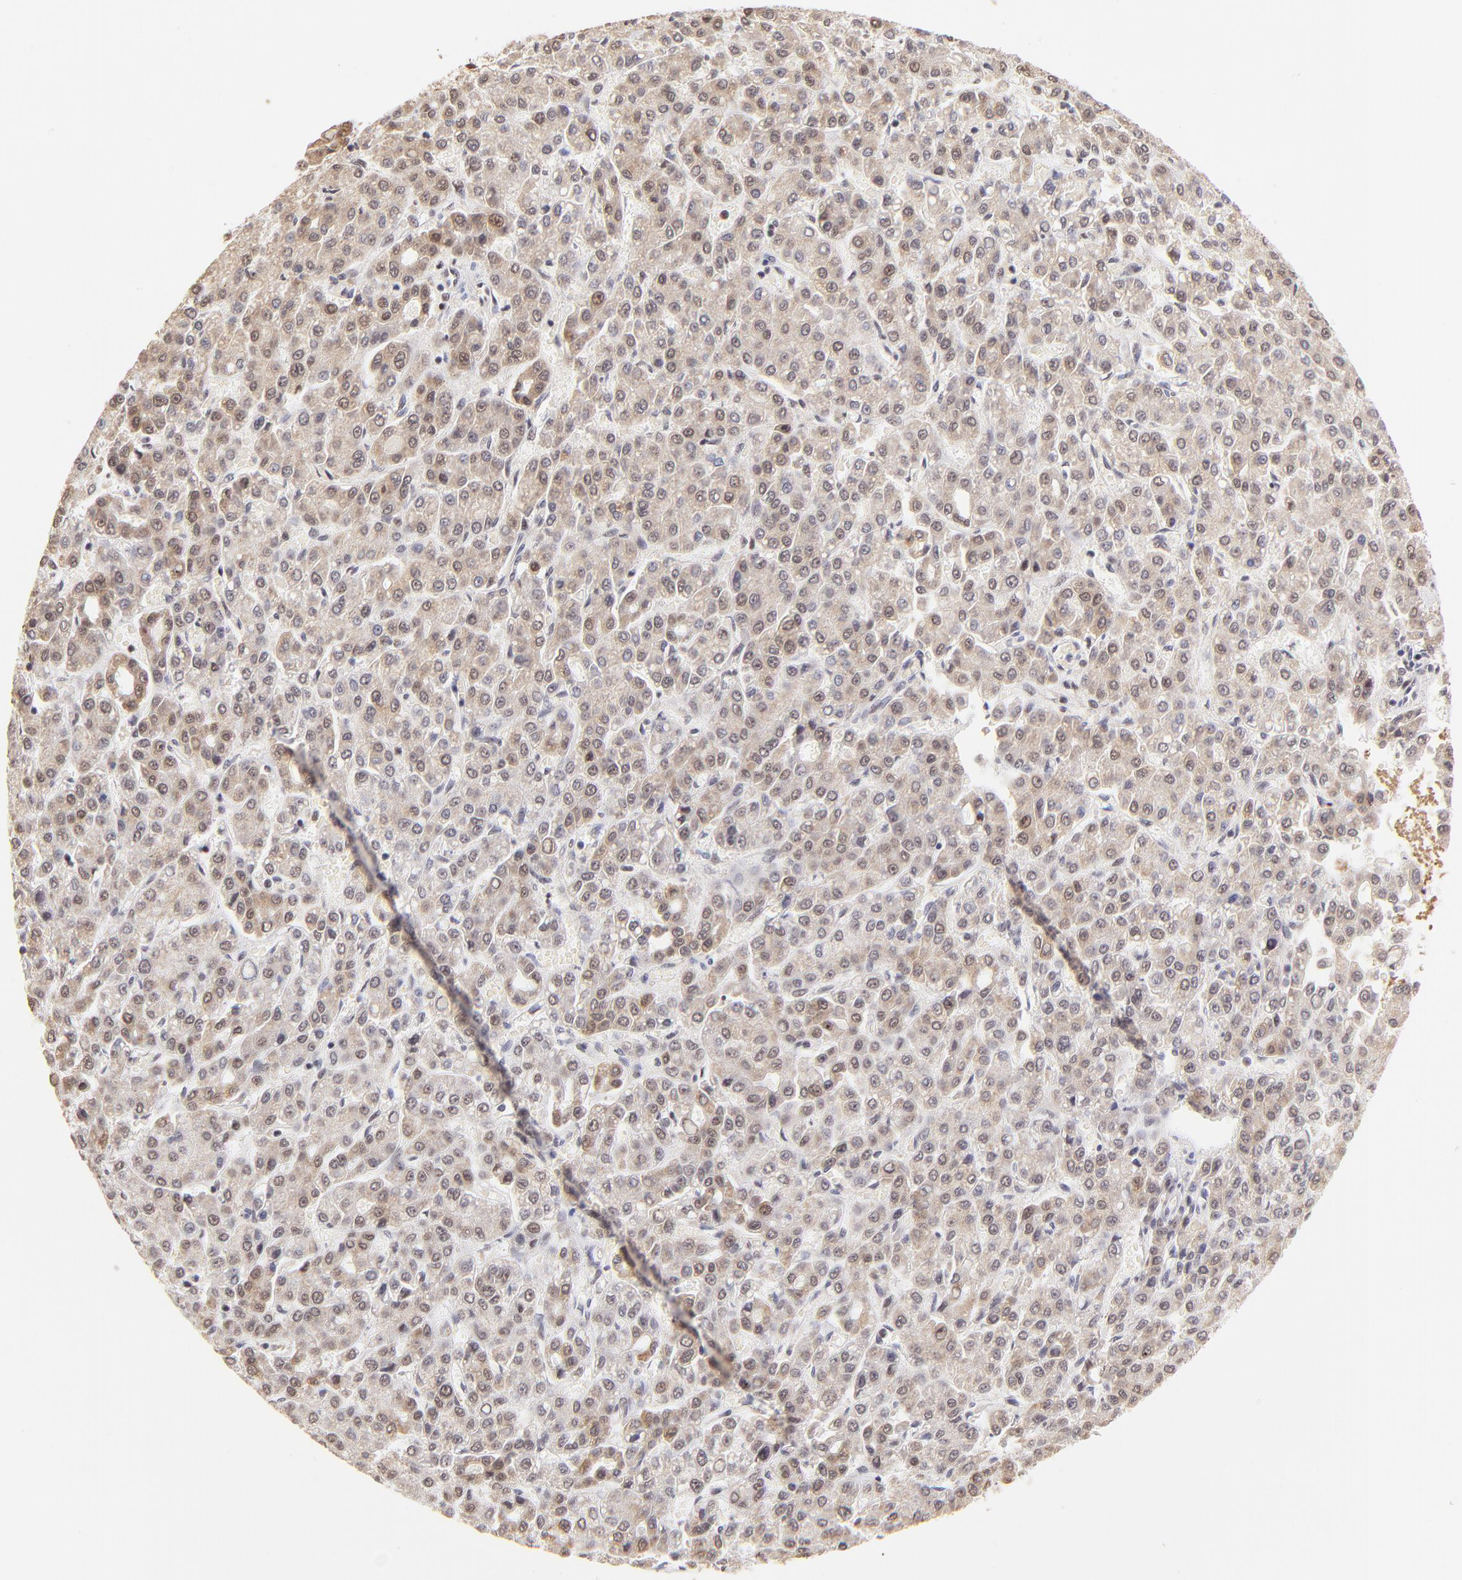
{"staining": {"intensity": "weak", "quantity": ">75%", "location": "cytoplasmic/membranous"}, "tissue": "liver cancer", "cell_type": "Tumor cells", "image_type": "cancer", "snomed": [{"axis": "morphology", "description": "Carcinoma, Hepatocellular, NOS"}, {"axis": "topography", "description": "Liver"}], "caption": "Protein staining of liver cancer (hepatocellular carcinoma) tissue displays weak cytoplasmic/membranous staining in approximately >75% of tumor cells. Nuclei are stained in blue.", "gene": "ZNF670", "patient": {"sex": "male", "age": 69}}